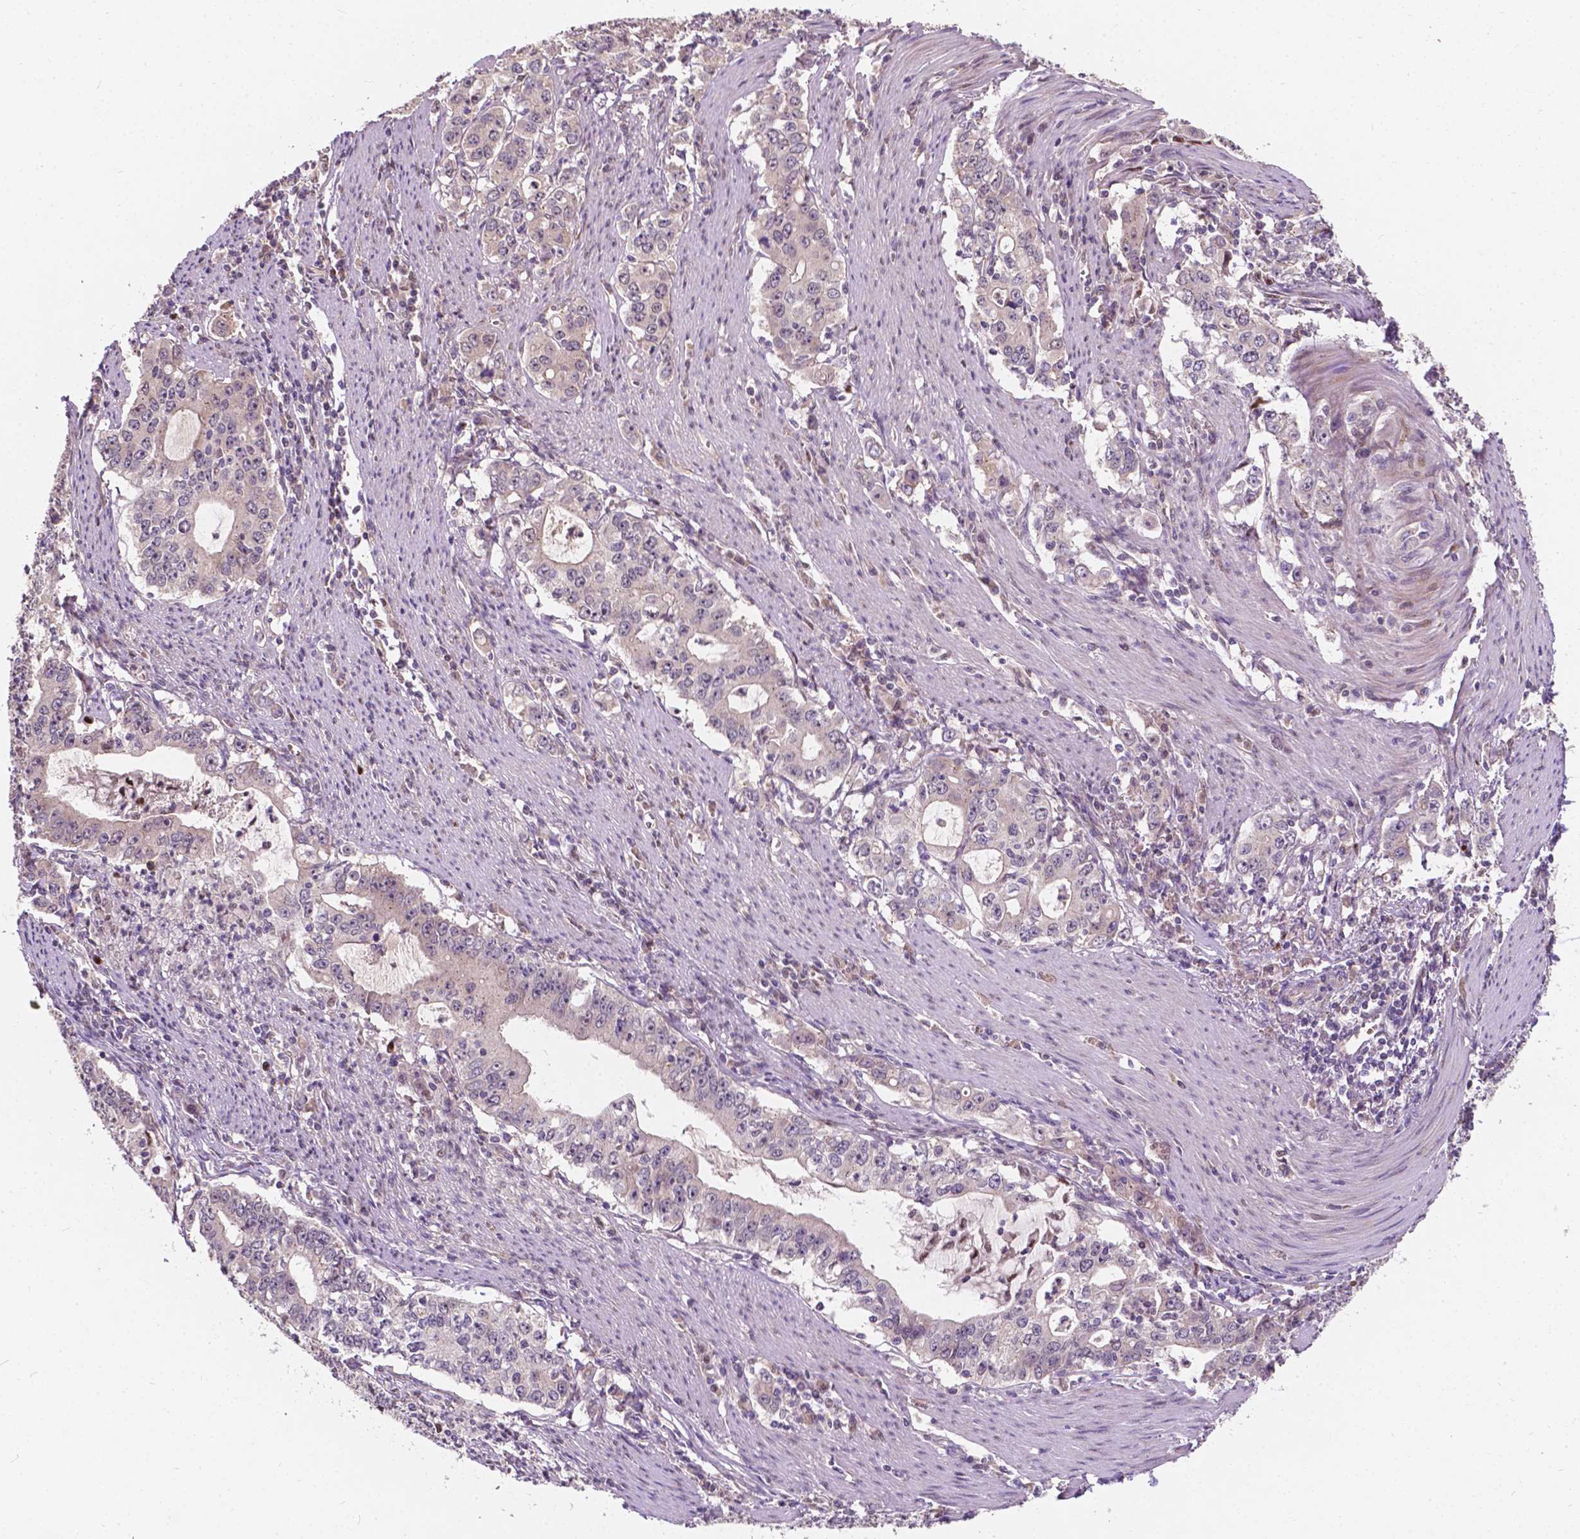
{"staining": {"intensity": "weak", "quantity": "<25%", "location": "cytoplasmic/membranous"}, "tissue": "stomach cancer", "cell_type": "Tumor cells", "image_type": "cancer", "snomed": [{"axis": "morphology", "description": "Adenocarcinoma, NOS"}, {"axis": "topography", "description": "Stomach, lower"}], "caption": "The photomicrograph displays no significant staining in tumor cells of adenocarcinoma (stomach).", "gene": "DUSP16", "patient": {"sex": "female", "age": 72}}